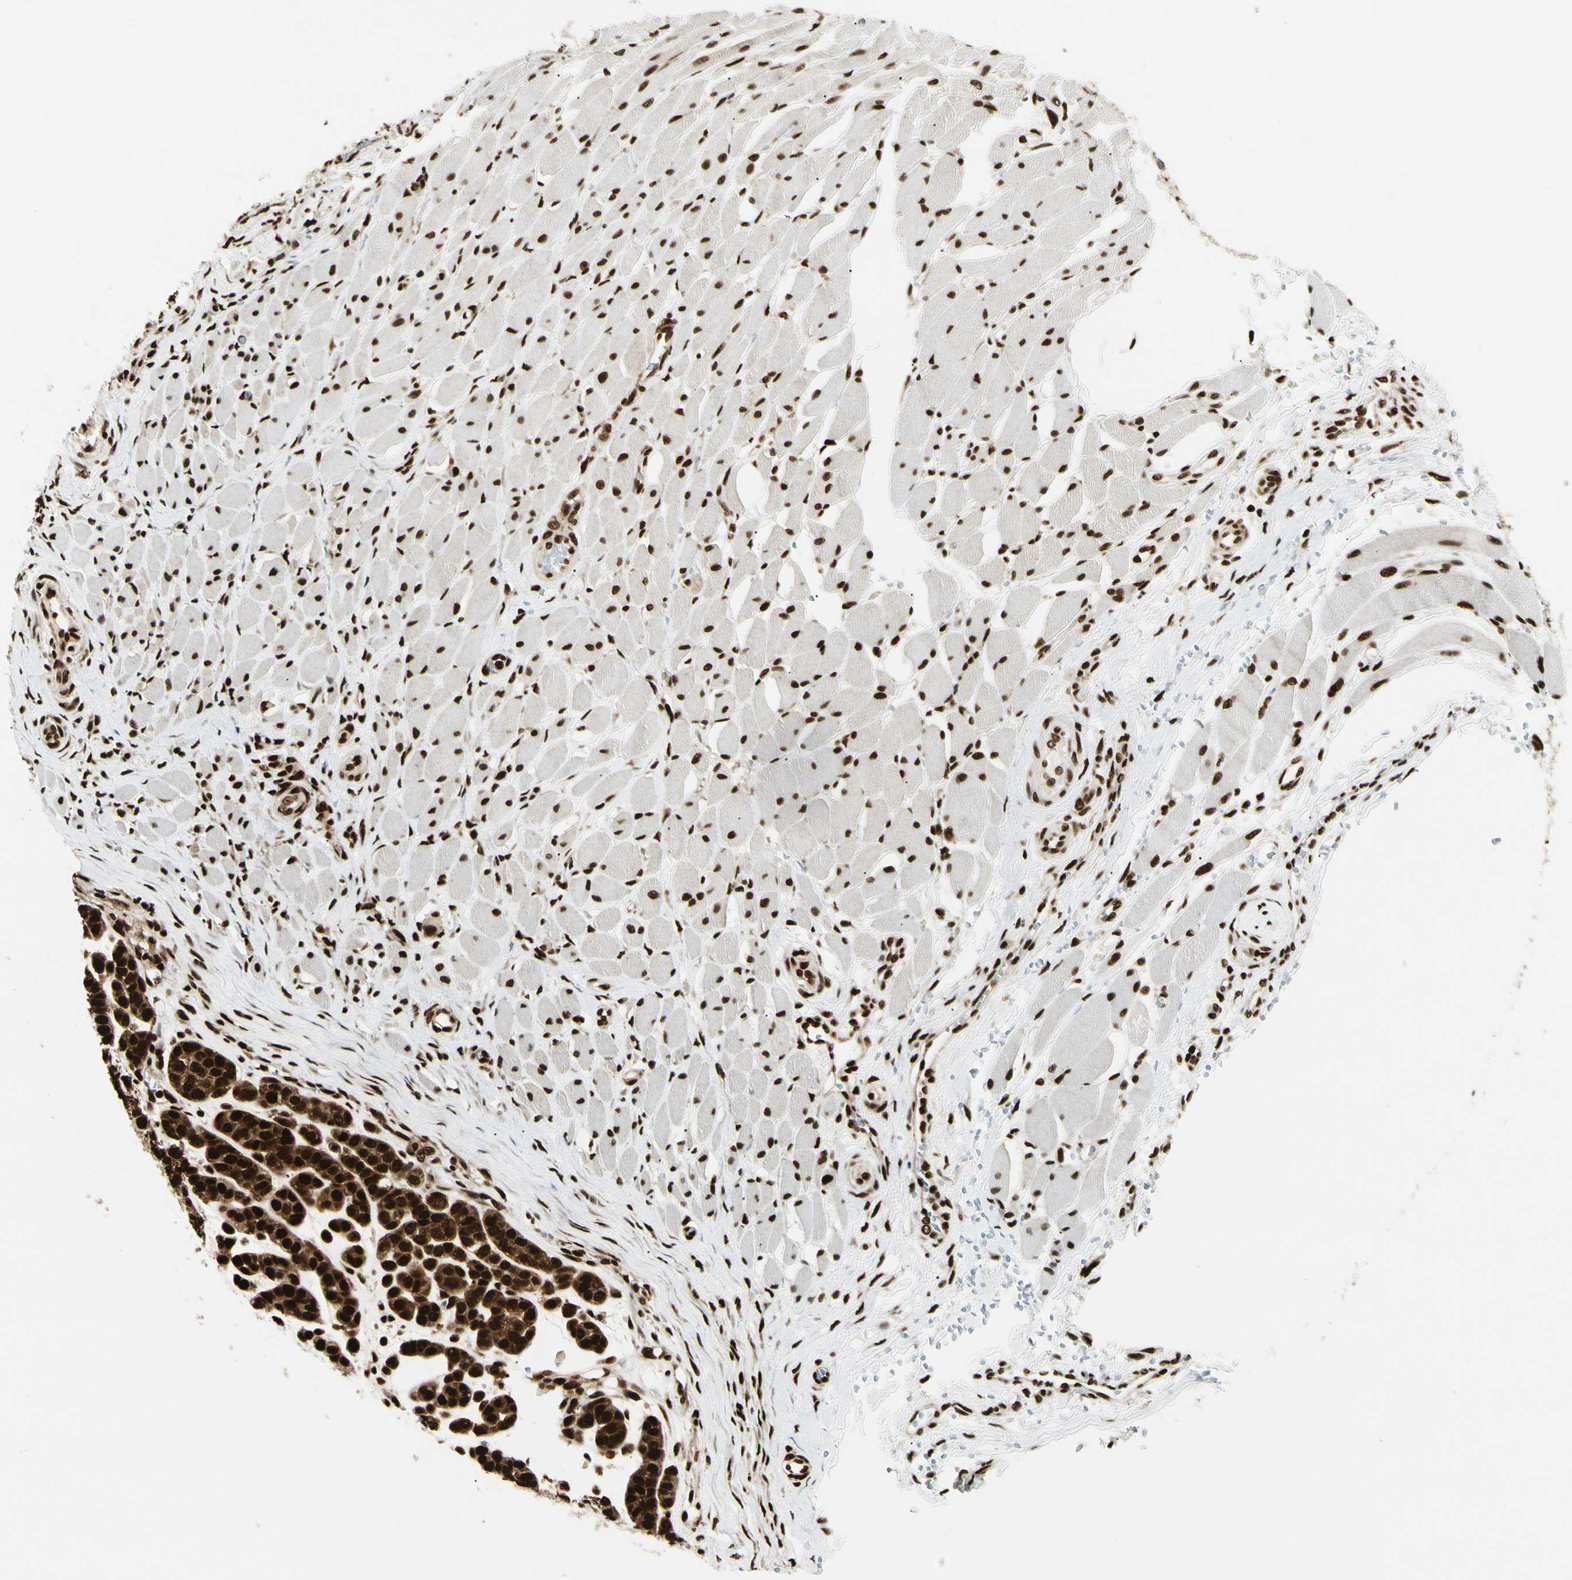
{"staining": {"intensity": "strong", "quantity": ">75%", "location": "cytoplasmic/membranous,nuclear"}, "tissue": "head and neck cancer", "cell_type": "Tumor cells", "image_type": "cancer", "snomed": [{"axis": "morphology", "description": "Adenocarcinoma, NOS"}, {"axis": "morphology", "description": "Adenoma, NOS"}, {"axis": "topography", "description": "Head-Neck"}], "caption": "Protein staining of head and neck adenocarcinoma tissue shows strong cytoplasmic/membranous and nuclear expression in approximately >75% of tumor cells. The staining was performed using DAB (3,3'-diaminobenzidine), with brown indicating positive protein expression. Nuclei are stained blue with hematoxylin.", "gene": "FUS", "patient": {"sex": "female", "age": 55}}